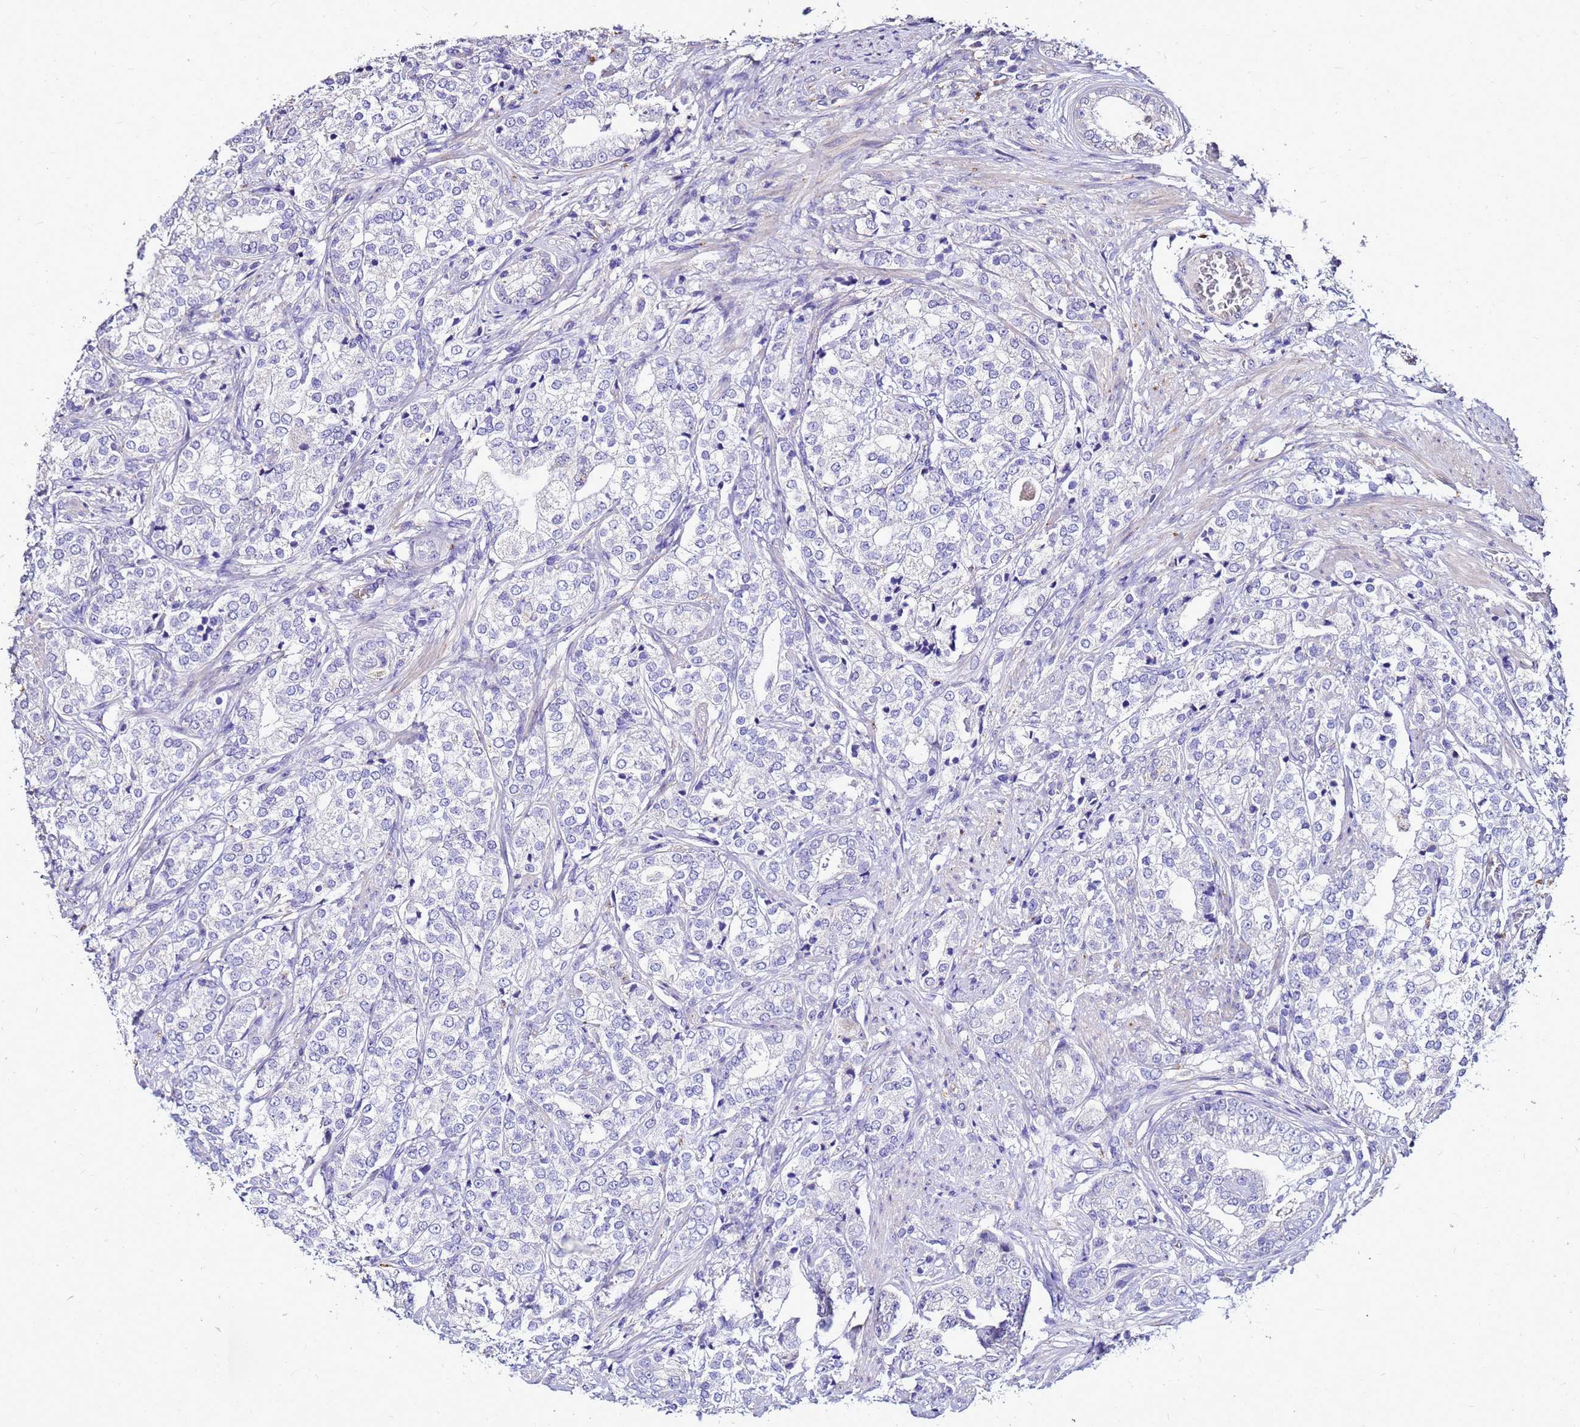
{"staining": {"intensity": "negative", "quantity": "none", "location": "none"}, "tissue": "prostate cancer", "cell_type": "Tumor cells", "image_type": "cancer", "snomed": [{"axis": "morphology", "description": "Adenocarcinoma, High grade"}, {"axis": "topography", "description": "Prostate"}], "caption": "DAB immunohistochemical staining of prostate high-grade adenocarcinoma exhibits no significant positivity in tumor cells.", "gene": "S100A2", "patient": {"sex": "male", "age": 69}}